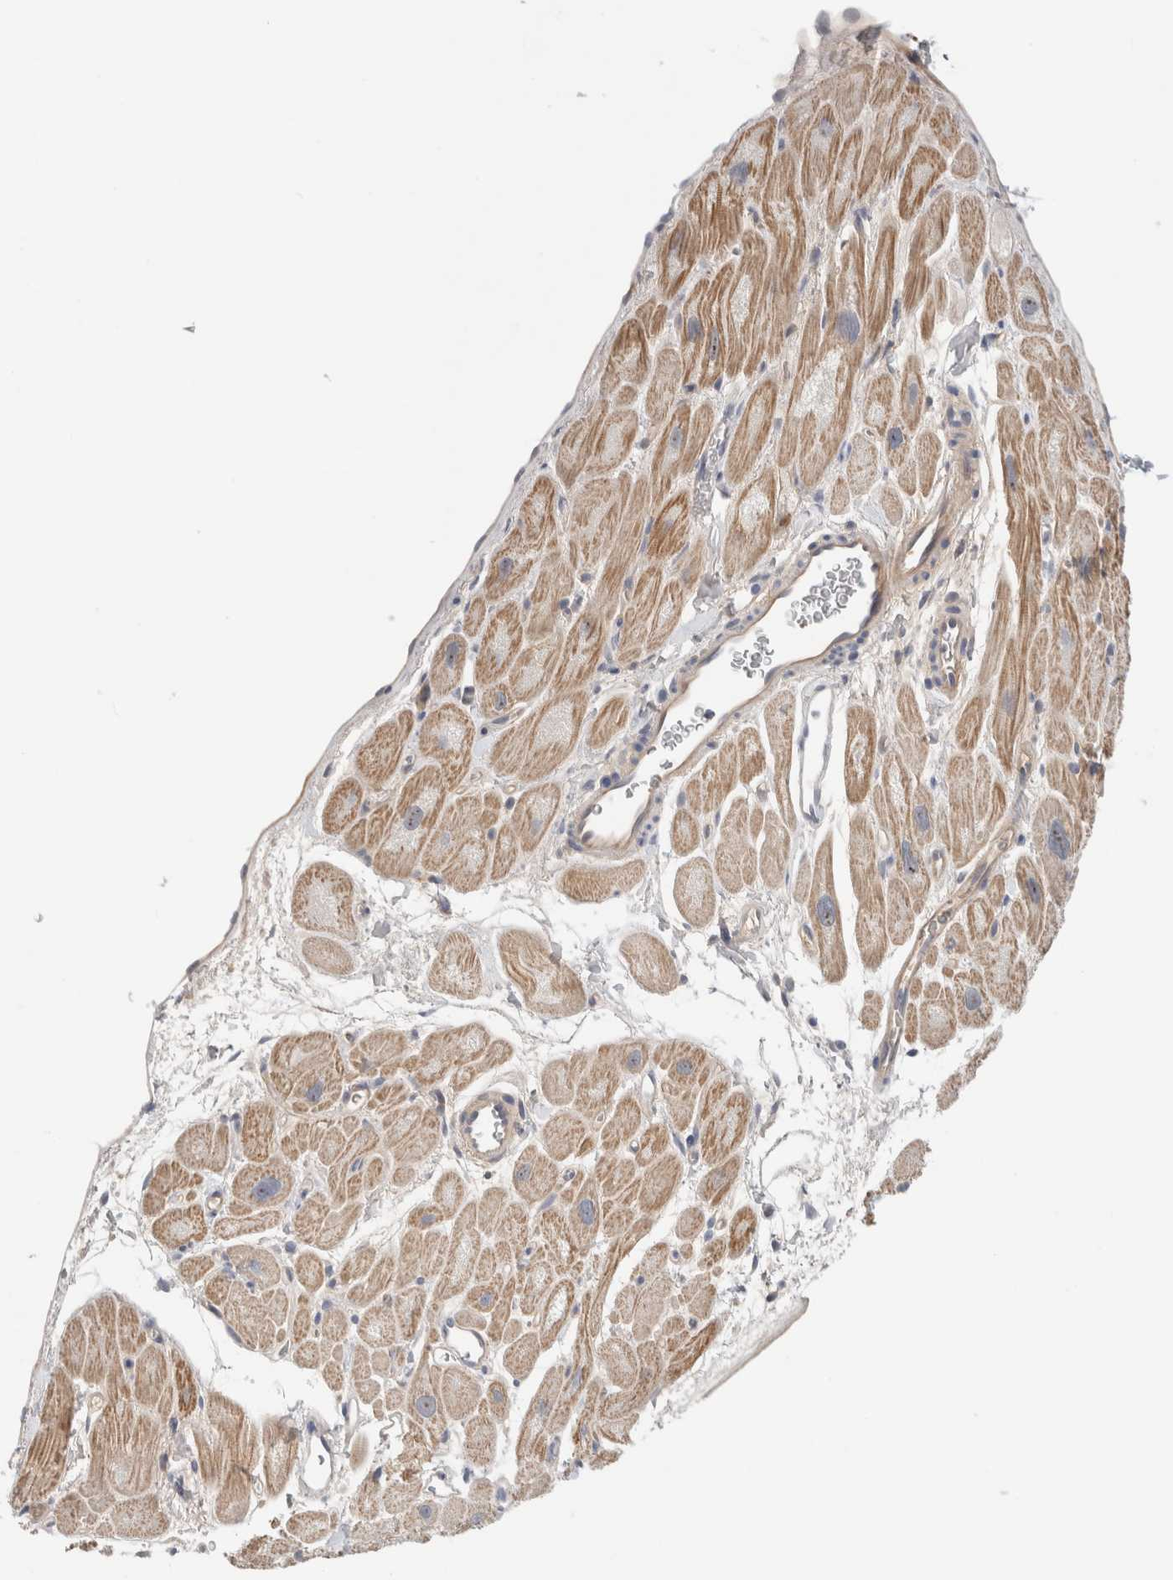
{"staining": {"intensity": "moderate", "quantity": ">75%", "location": "cytoplasmic/membranous"}, "tissue": "heart muscle", "cell_type": "Cardiomyocytes", "image_type": "normal", "snomed": [{"axis": "morphology", "description": "Normal tissue, NOS"}, {"axis": "topography", "description": "Heart"}], "caption": "IHC (DAB (3,3'-diaminobenzidine)) staining of normal human heart muscle demonstrates moderate cytoplasmic/membranous protein staining in about >75% of cardiomyocytes.", "gene": "HCN3", "patient": {"sex": "male", "age": 49}}